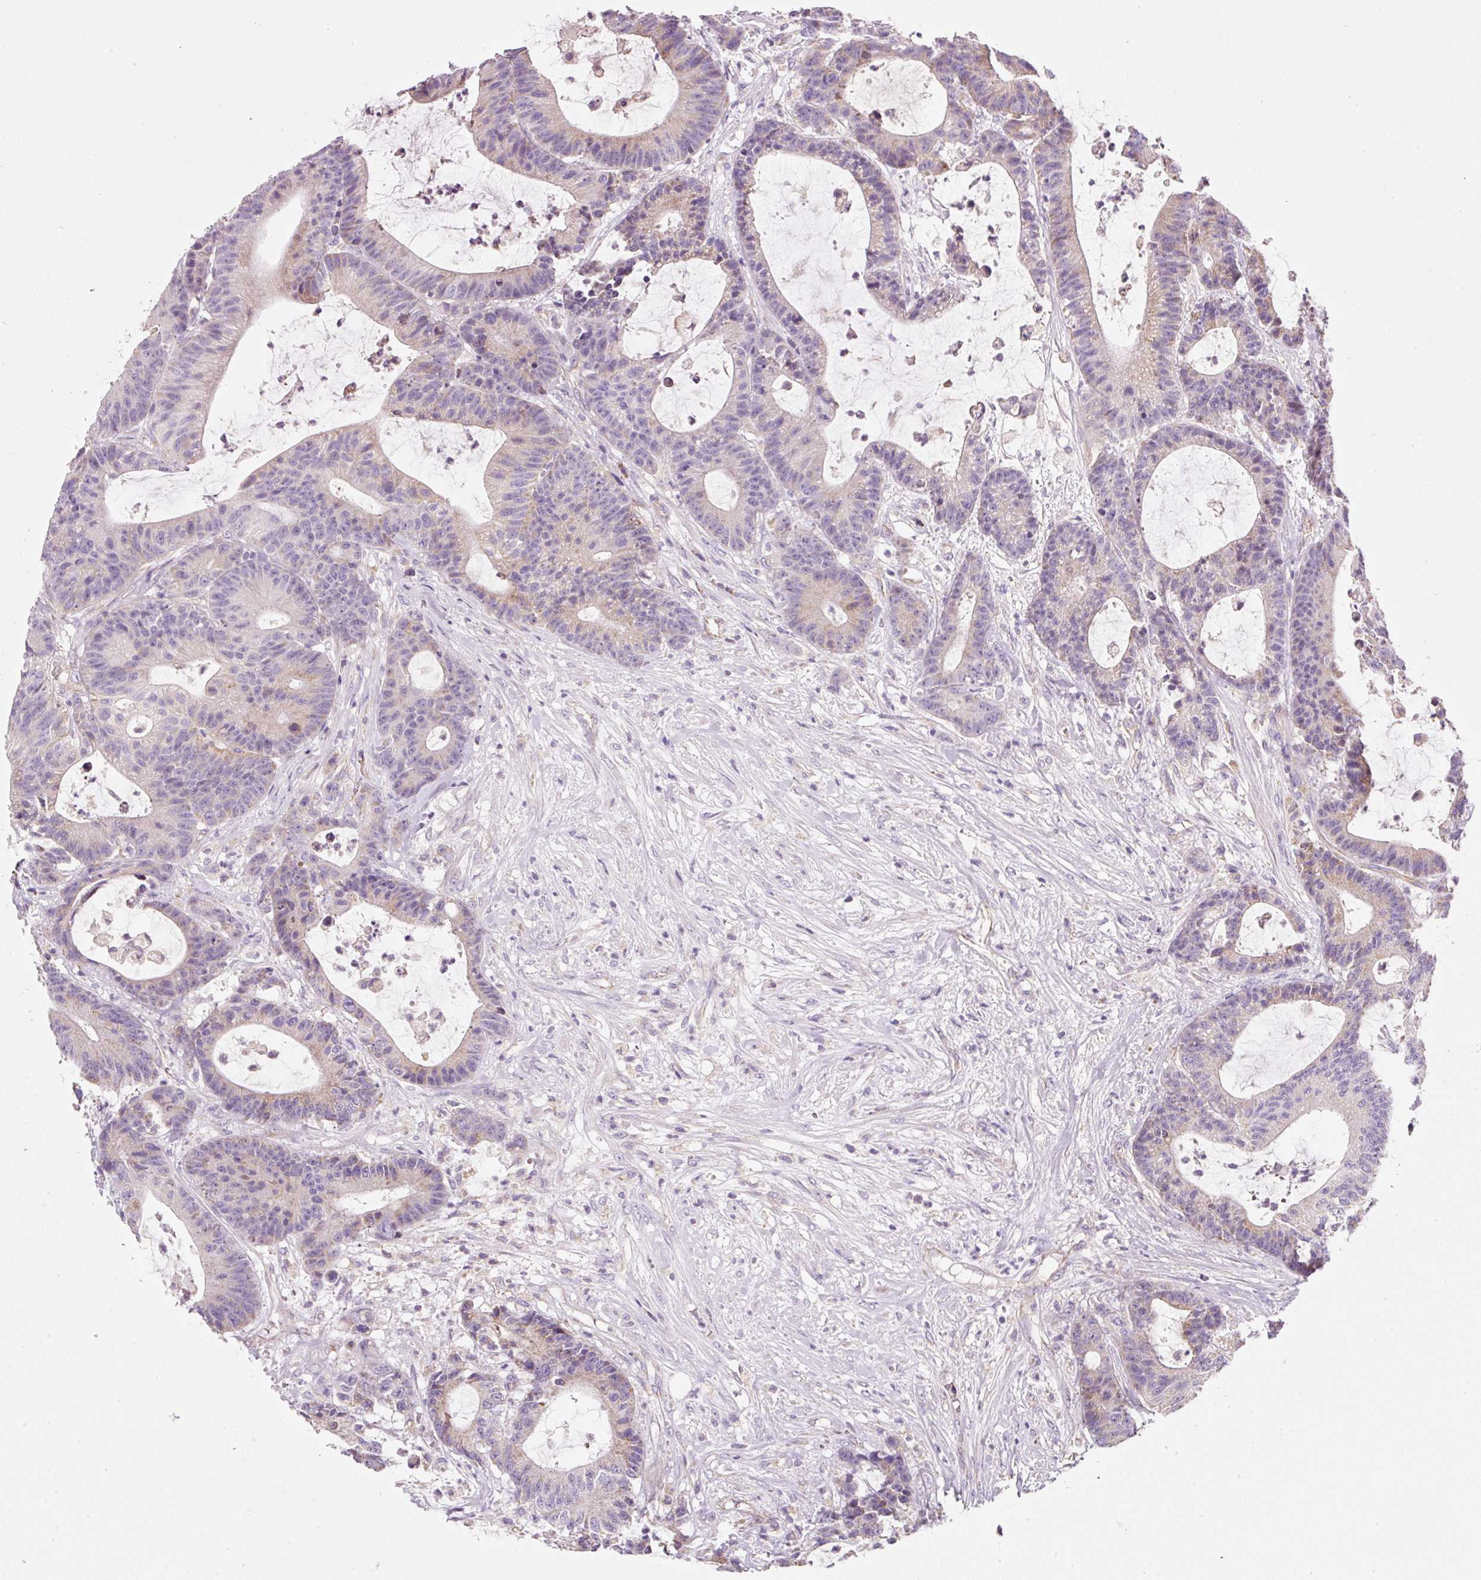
{"staining": {"intensity": "weak", "quantity": "<25%", "location": "cytoplasmic/membranous"}, "tissue": "colorectal cancer", "cell_type": "Tumor cells", "image_type": "cancer", "snomed": [{"axis": "morphology", "description": "Adenocarcinoma, NOS"}, {"axis": "topography", "description": "Colon"}], "caption": "Immunohistochemical staining of adenocarcinoma (colorectal) demonstrates no significant expression in tumor cells.", "gene": "NDUFA1", "patient": {"sex": "female", "age": 84}}